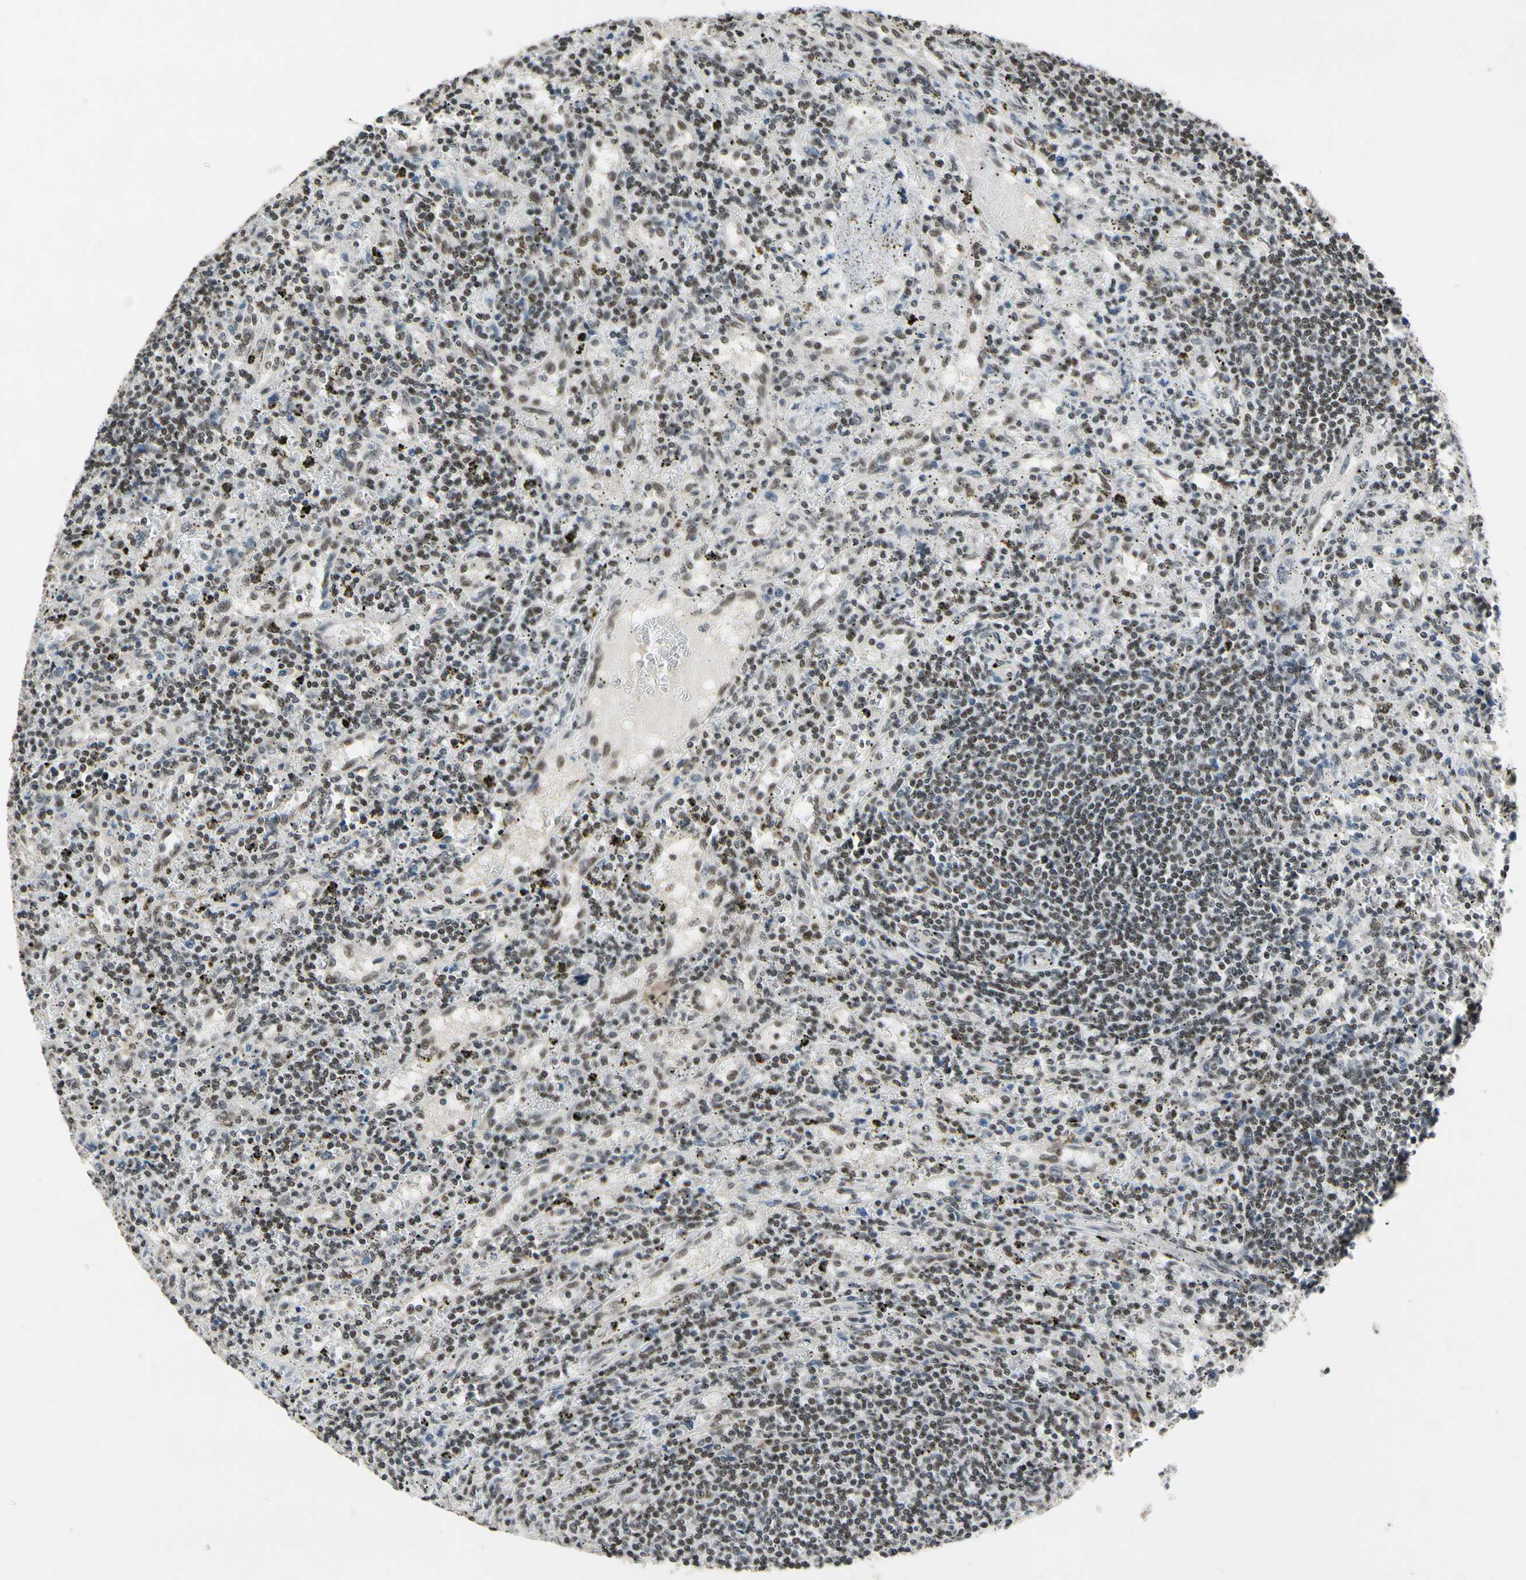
{"staining": {"intensity": "moderate", "quantity": ">75%", "location": "nuclear"}, "tissue": "lymphoma", "cell_type": "Tumor cells", "image_type": "cancer", "snomed": [{"axis": "morphology", "description": "Malignant lymphoma, non-Hodgkin's type, Low grade"}, {"axis": "topography", "description": "Spleen"}], "caption": "This is an image of immunohistochemistry (IHC) staining of lymphoma, which shows moderate expression in the nuclear of tumor cells.", "gene": "RECQL", "patient": {"sex": "male", "age": 76}}